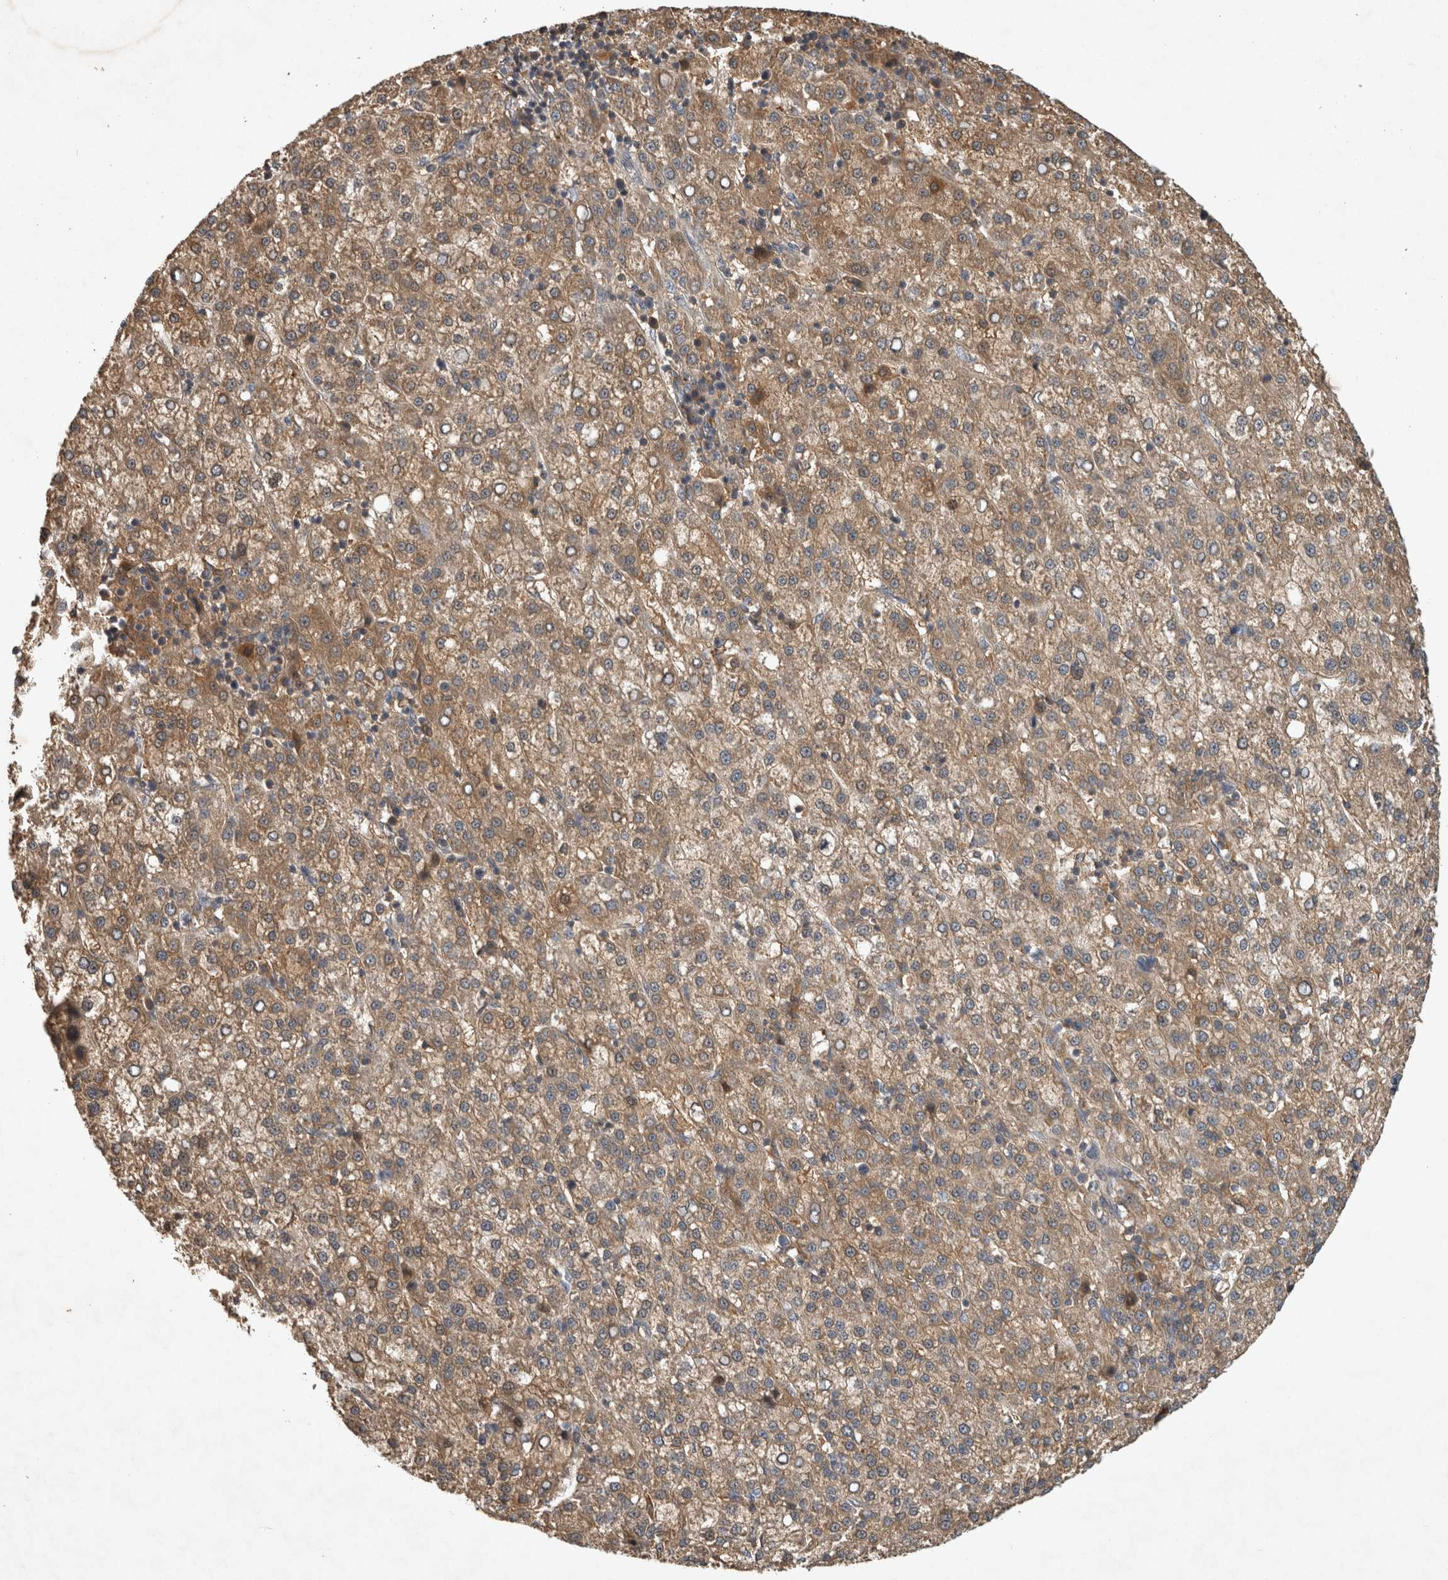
{"staining": {"intensity": "moderate", "quantity": ">75%", "location": "cytoplasmic/membranous"}, "tissue": "liver cancer", "cell_type": "Tumor cells", "image_type": "cancer", "snomed": [{"axis": "morphology", "description": "Carcinoma, Hepatocellular, NOS"}, {"axis": "topography", "description": "Liver"}], "caption": "High-power microscopy captured an immunohistochemistry (IHC) micrograph of liver cancer (hepatocellular carcinoma), revealing moderate cytoplasmic/membranous positivity in about >75% of tumor cells.", "gene": "TRMT61B", "patient": {"sex": "female", "age": 58}}